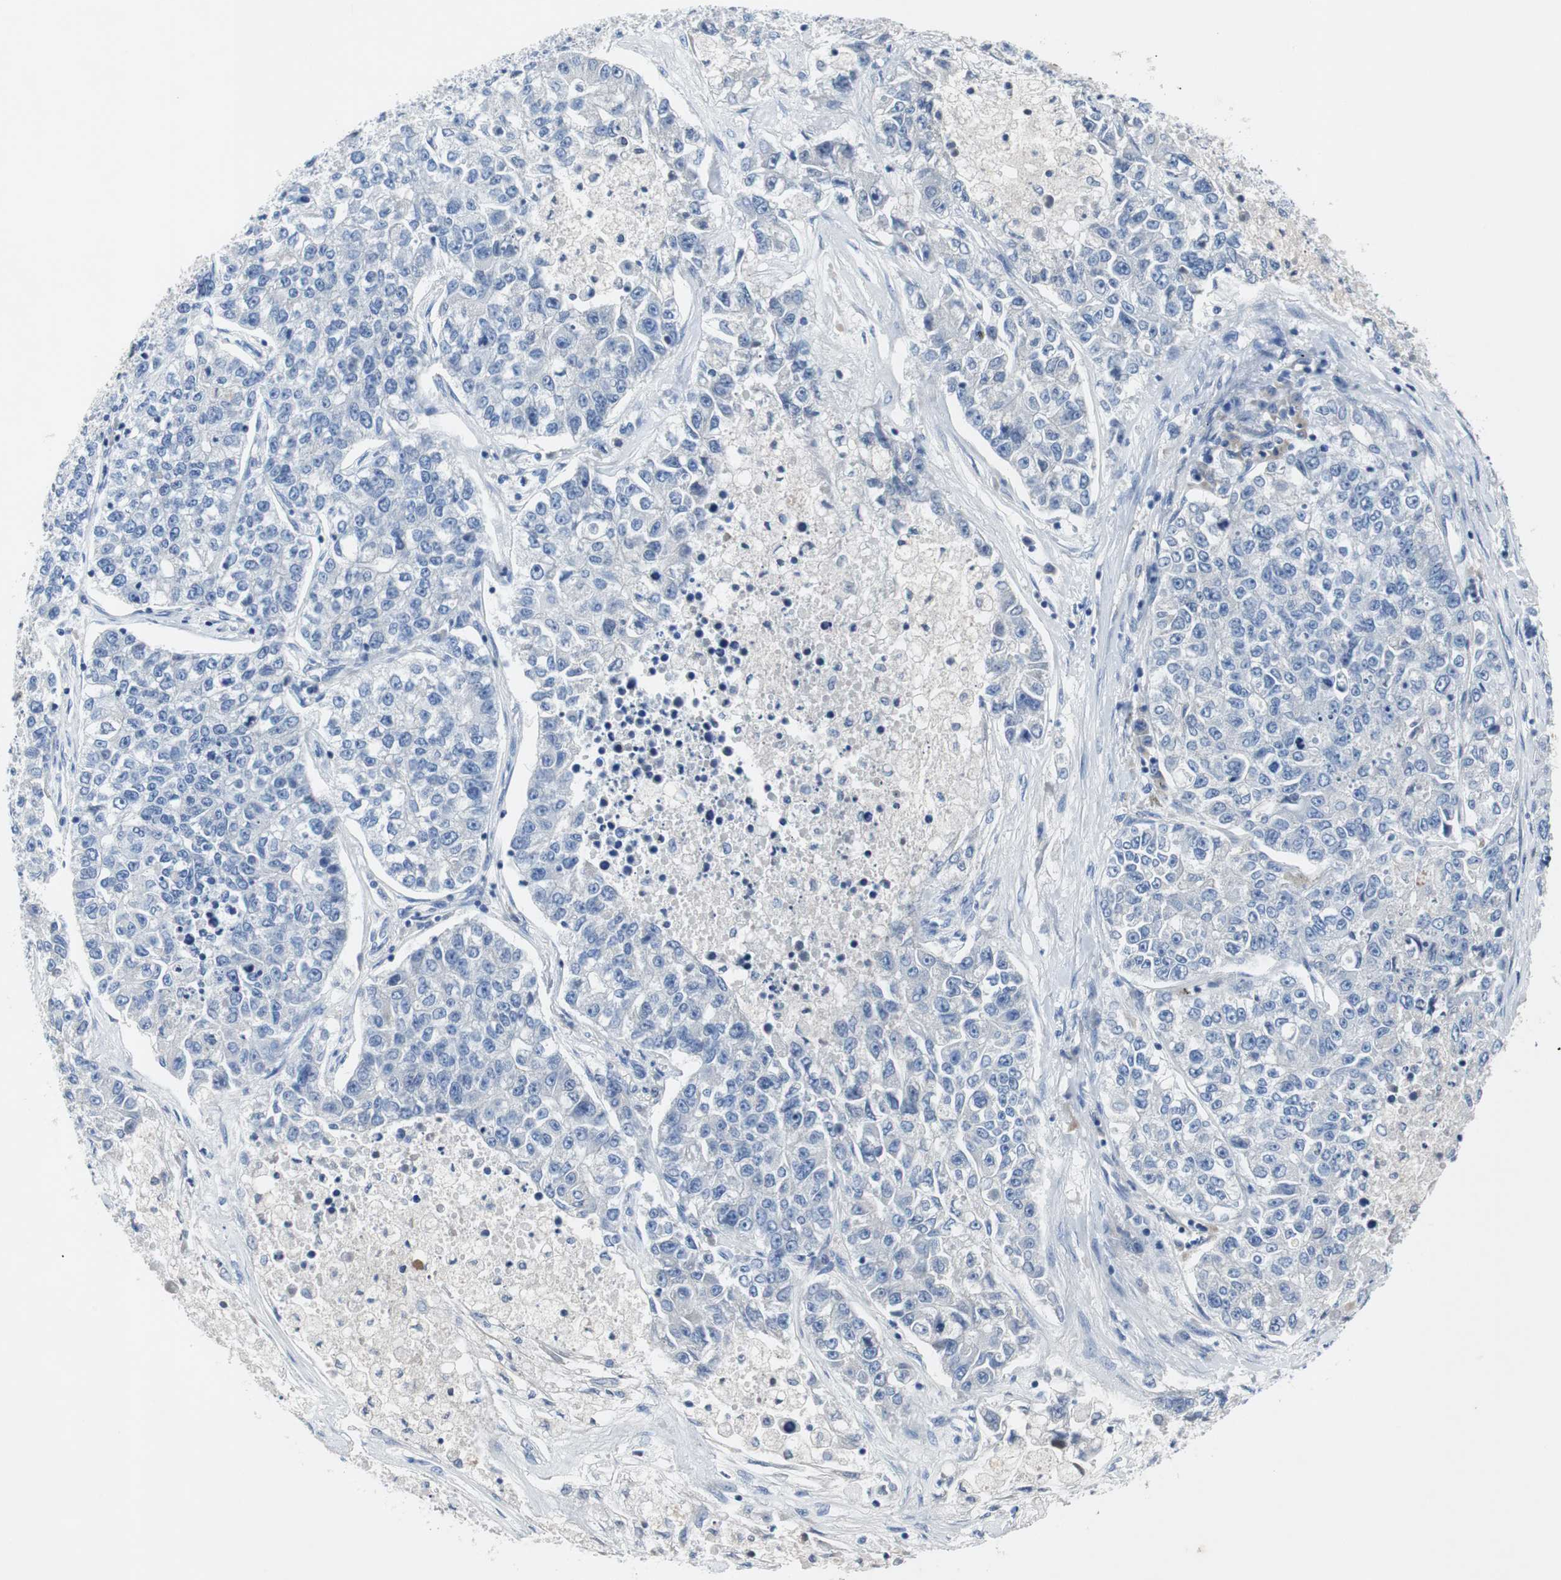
{"staining": {"intensity": "negative", "quantity": "none", "location": "none"}, "tissue": "lung cancer", "cell_type": "Tumor cells", "image_type": "cancer", "snomed": [{"axis": "morphology", "description": "Adenocarcinoma, NOS"}, {"axis": "topography", "description": "Lung"}], "caption": "This is an IHC image of human lung cancer. There is no staining in tumor cells.", "gene": "EEF2K", "patient": {"sex": "male", "age": 49}}